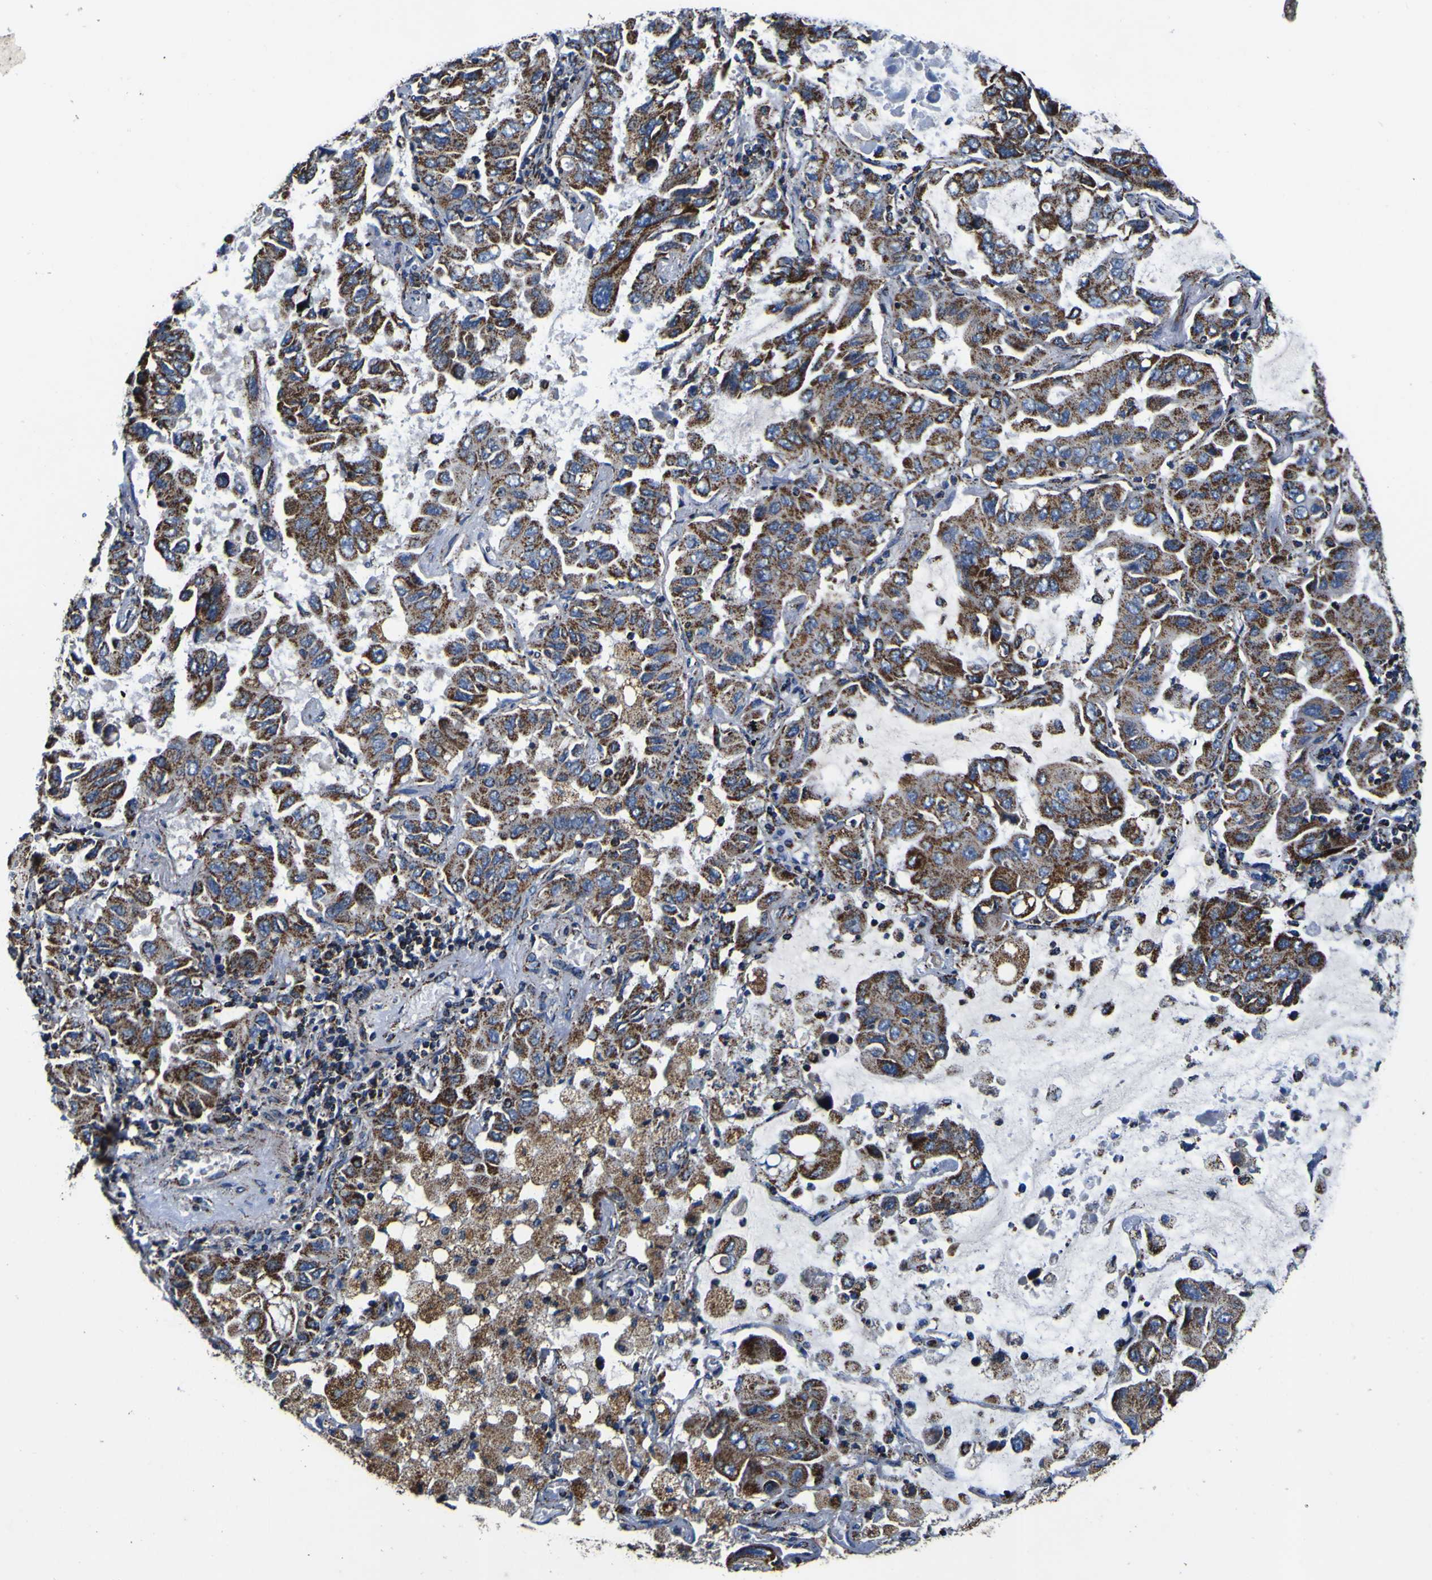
{"staining": {"intensity": "strong", "quantity": ">75%", "location": "cytoplasmic/membranous"}, "tissue": "lung cancer", "cell_type": "Tumor cells", "image_type": "cancer", "snomed": [{"axis": "morphology", "description": "Adenocarcinoma, NOS"}, {"axis": "topography", "description": "Lung"}], "caption": "Tumor cells show high levels of strong cytoplasmic/membranous expression in about >75% of cells in lung cancer.", "gene": "PTRH2", "patient": {"sex": "male", "age": 64}}